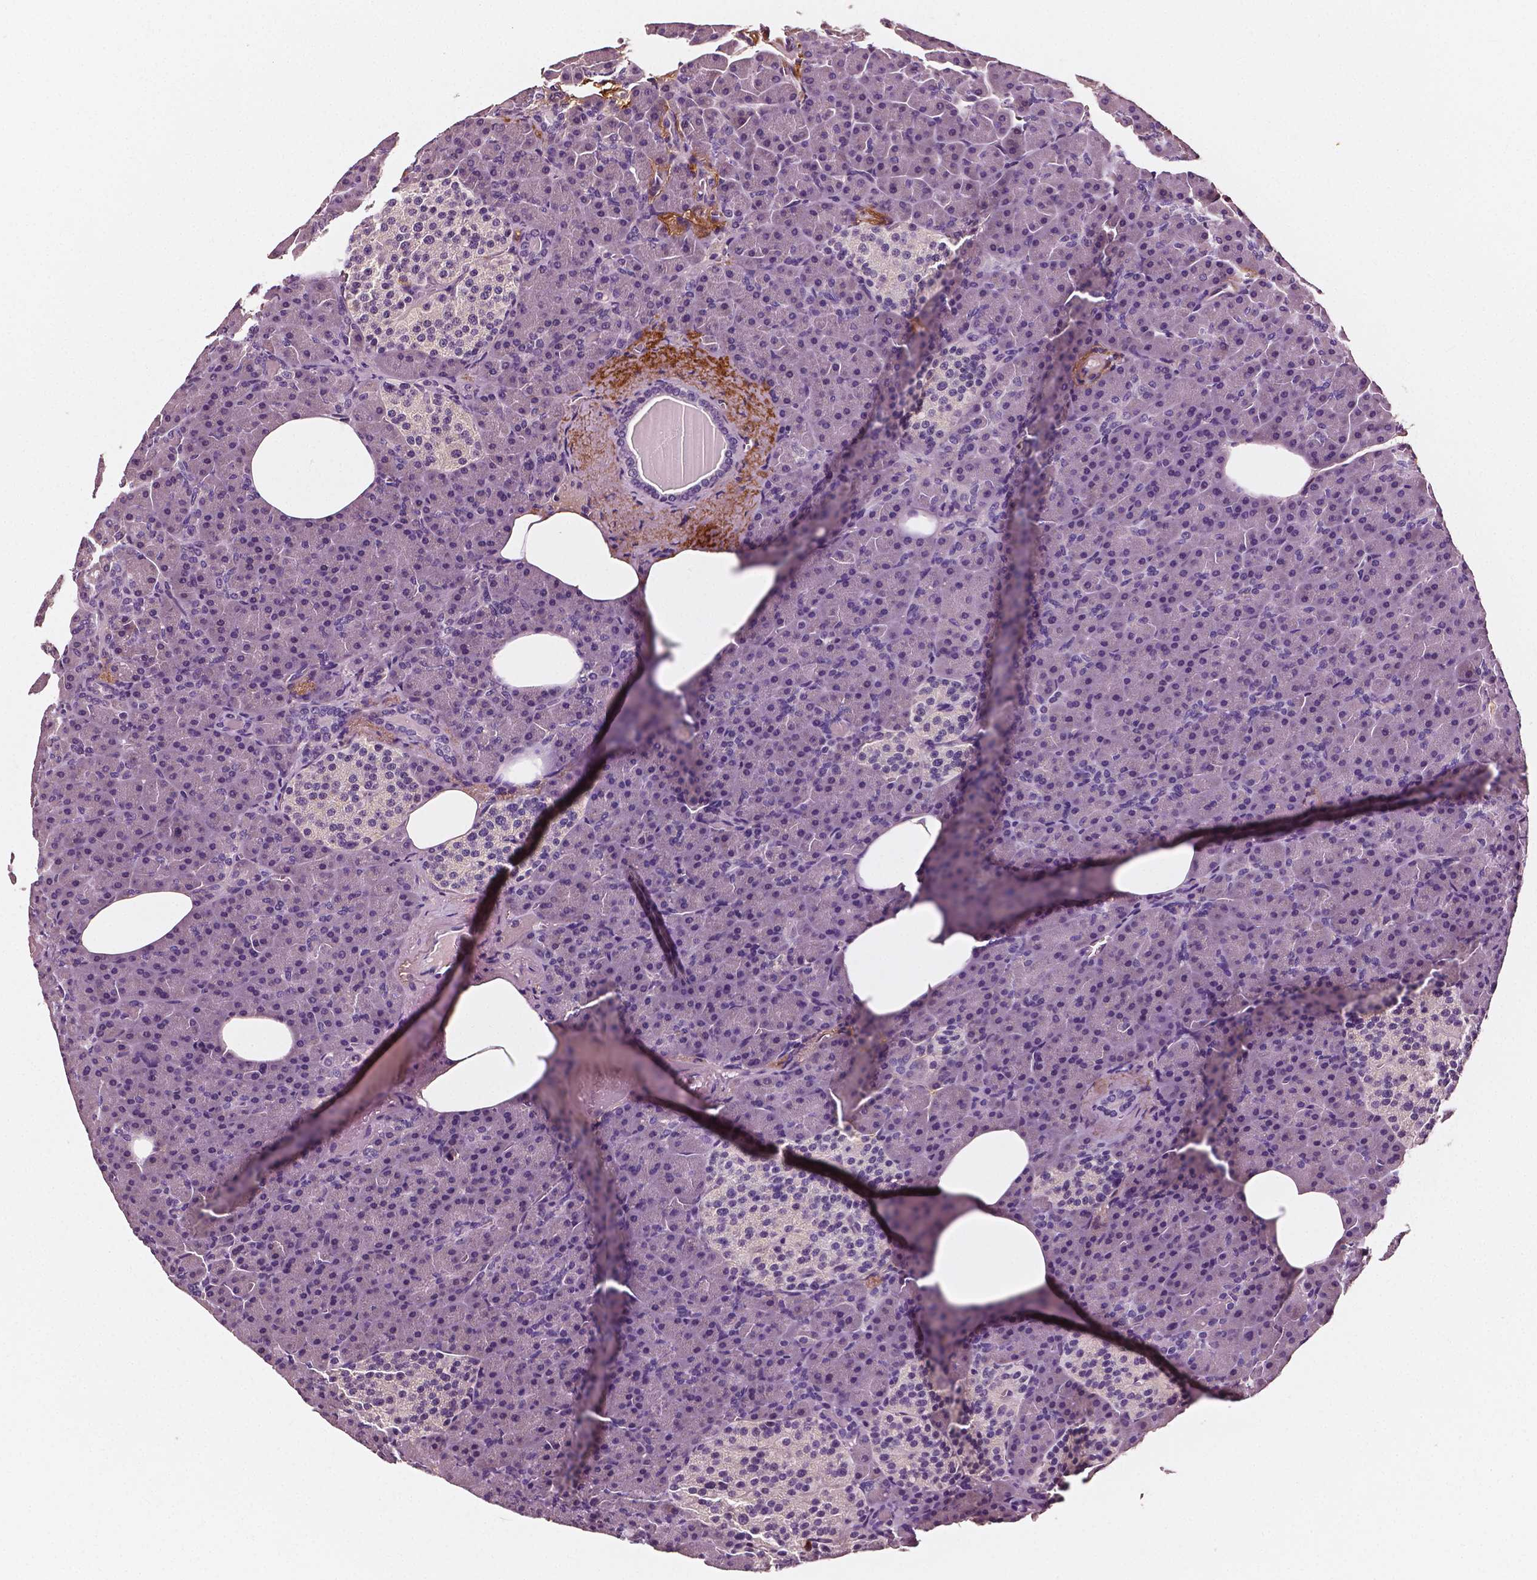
{"staining": {"intensity": "weak", "quantity": "<25%", "location": "nuclear"}, "tissue": "pancreas", "cell_type": "Exocrine glandular cells", "image_type": "normal", "snomed": [{"axis": "morphology", "description": "Normal tissue, NOS"}, {"axis": "topography", "description": "Pancreas"}], "caption": "The image shows no significant positivity in exocrine glandular cells of pancreas. (DAB (3,3'-diaminobenzidine) immunohistochemistry (IHC), high magnification).", "gene": "FBLN1", "patient": {"sex": "female", "age": 74}}